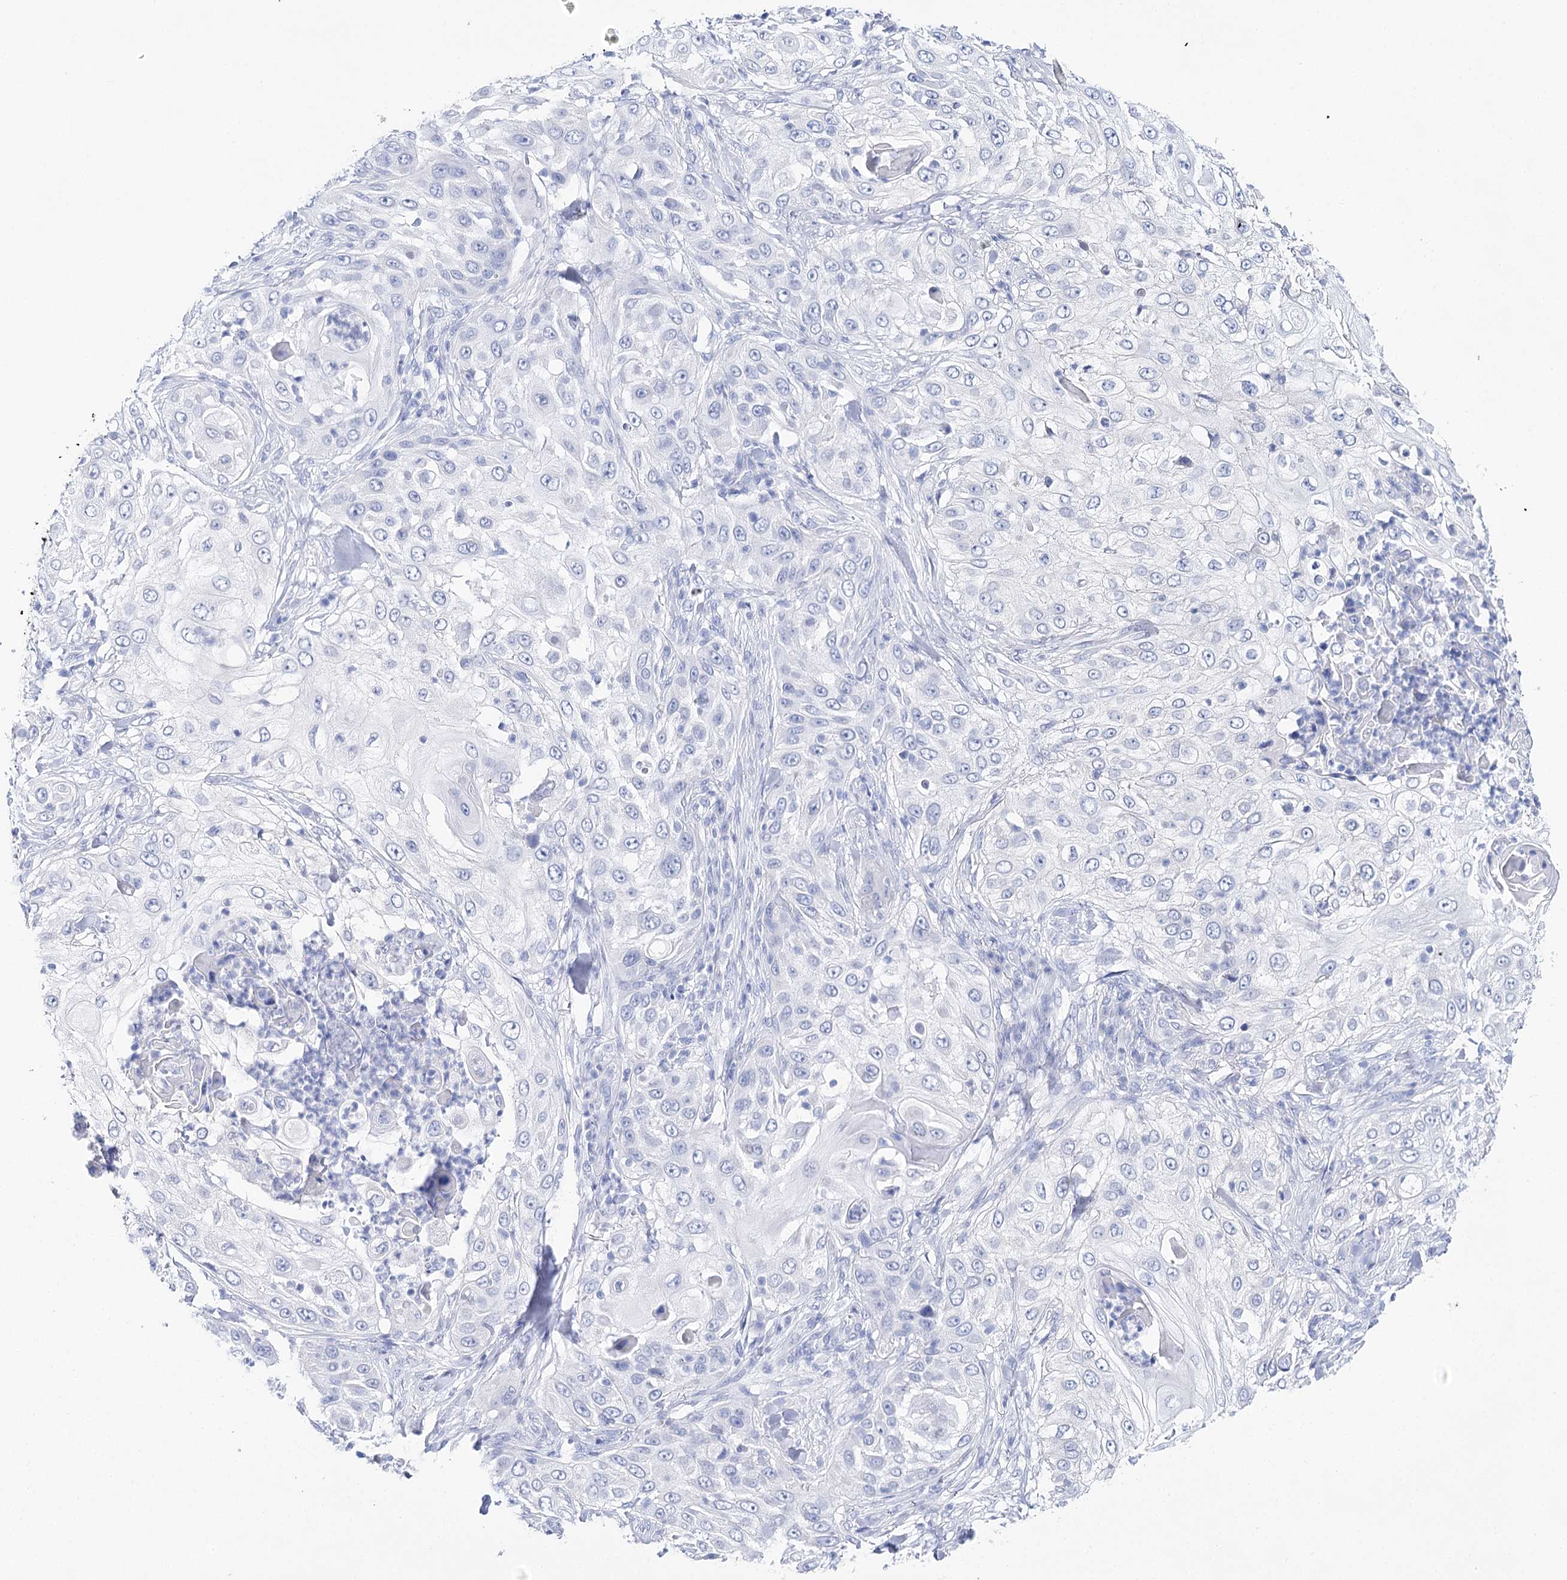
{"staining": {"intensity": "negative", "quantity": "none", "location": "none"}, "tissue": "skin cancer", "cell_type": "Tumor cells", "image_type": "cancer", "snomed": [{"axis": "morphology", "description": "Squamous cell carcinoma, NOS"}, {"axis": "topography", "description": "Skin"}], "caption": "Skin cancer stained for a protein using immunohistochemistry (IHC) reveals no expression tumor cells.", "gene": "LALBA", "patient": {"sex": "female", "age": 44}}